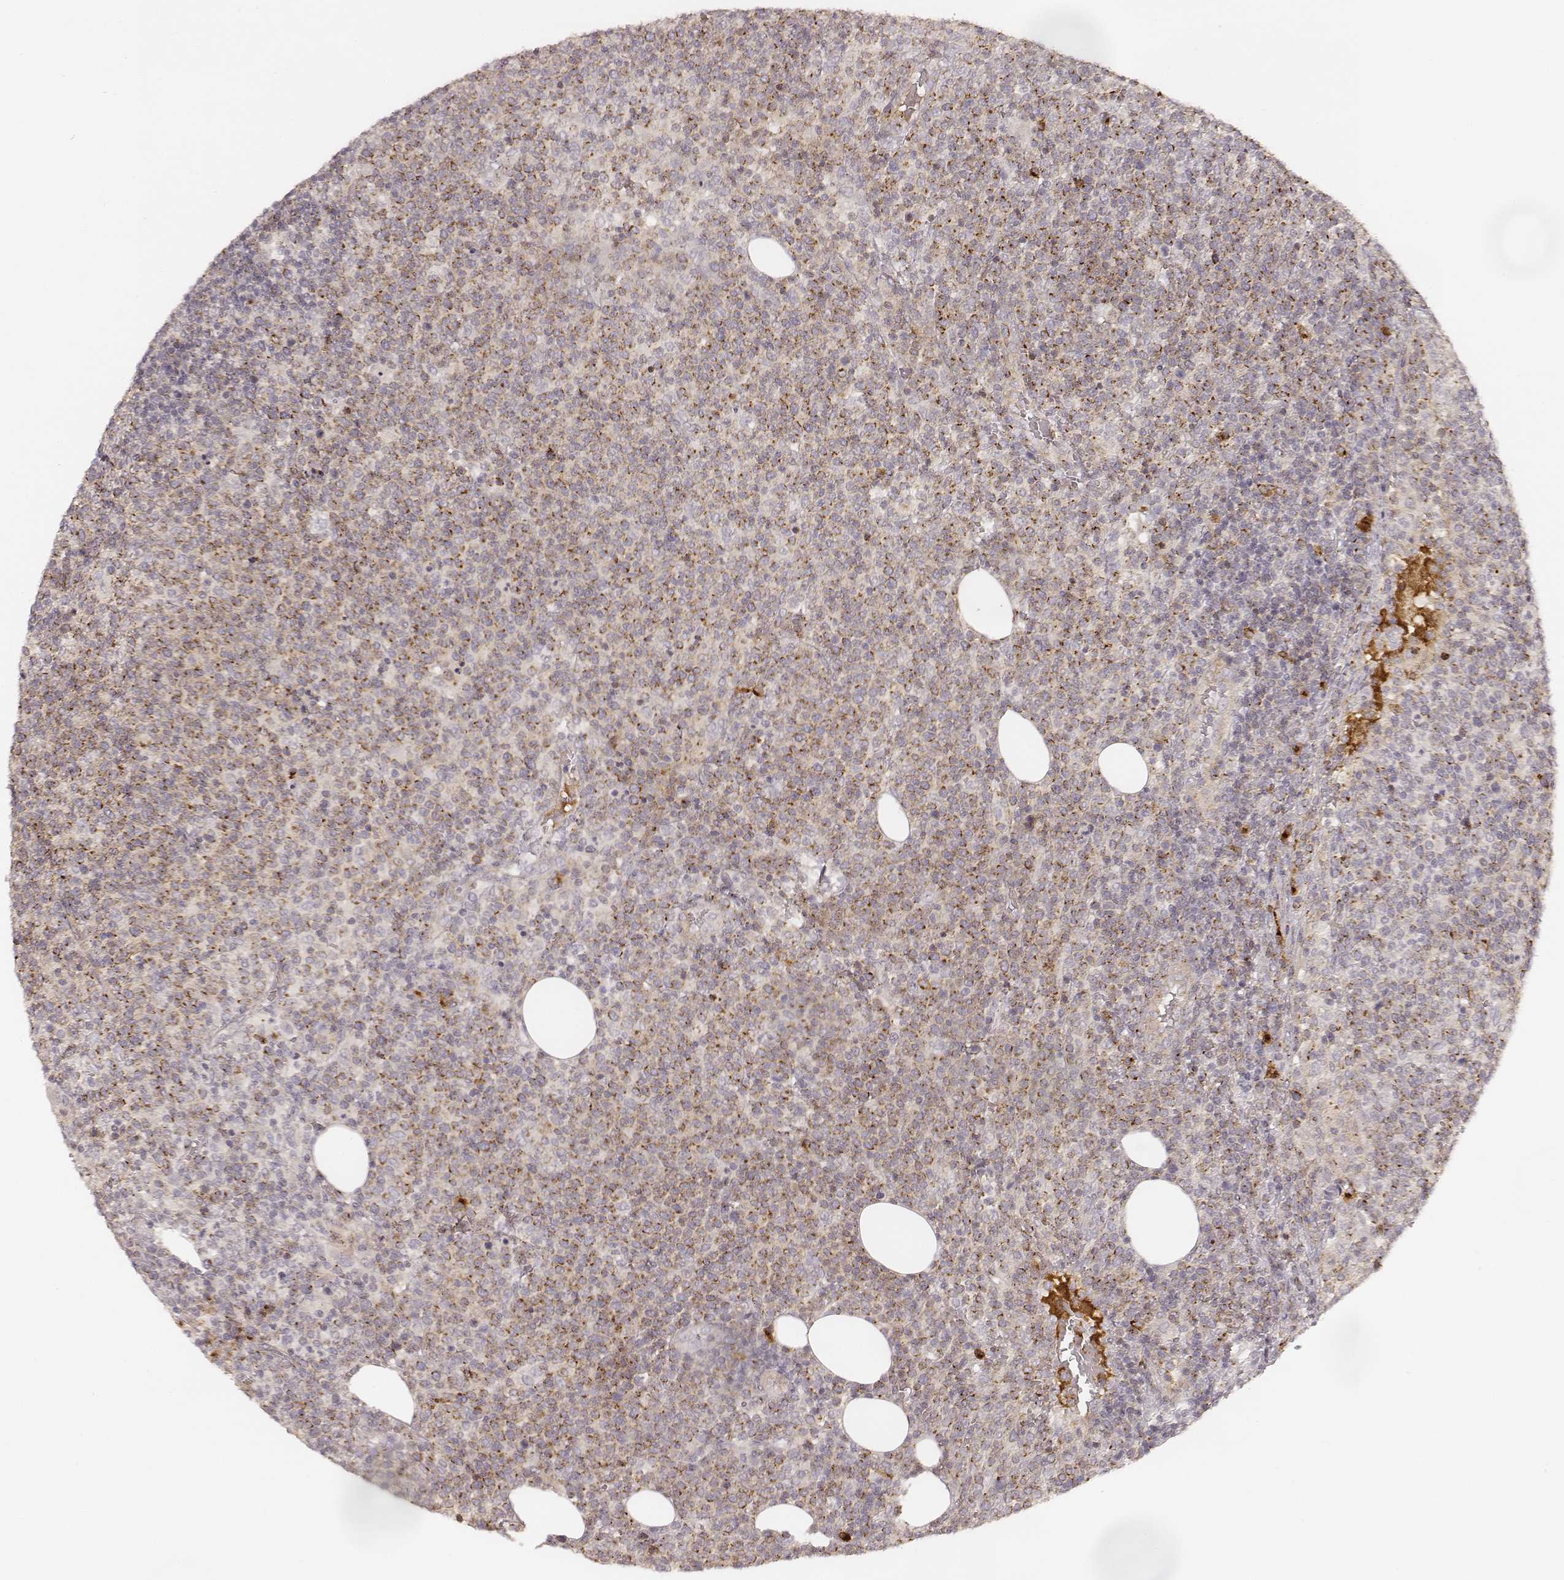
{"staining": {"intensity": "moderate", "quantity": "<25%", "location": "cytoplasmic/membranous"}, "tissue": "lymphoma", "cell_type": "Tumor cells", "image_type": "cancer", "snomed": [{"axis": "morphology", "description": "Malignant lymphoma, non-Hodgkin's type, High grade"}, {"axis": "topography", "description": "Lymph node"}], "caption": "A brown stain labels moderate cytoplasmic/membranous staining of a protein in lymphoma tumor cells.", "gene": "GORASP2", "patient": {"sex": "male", "age": 61}}